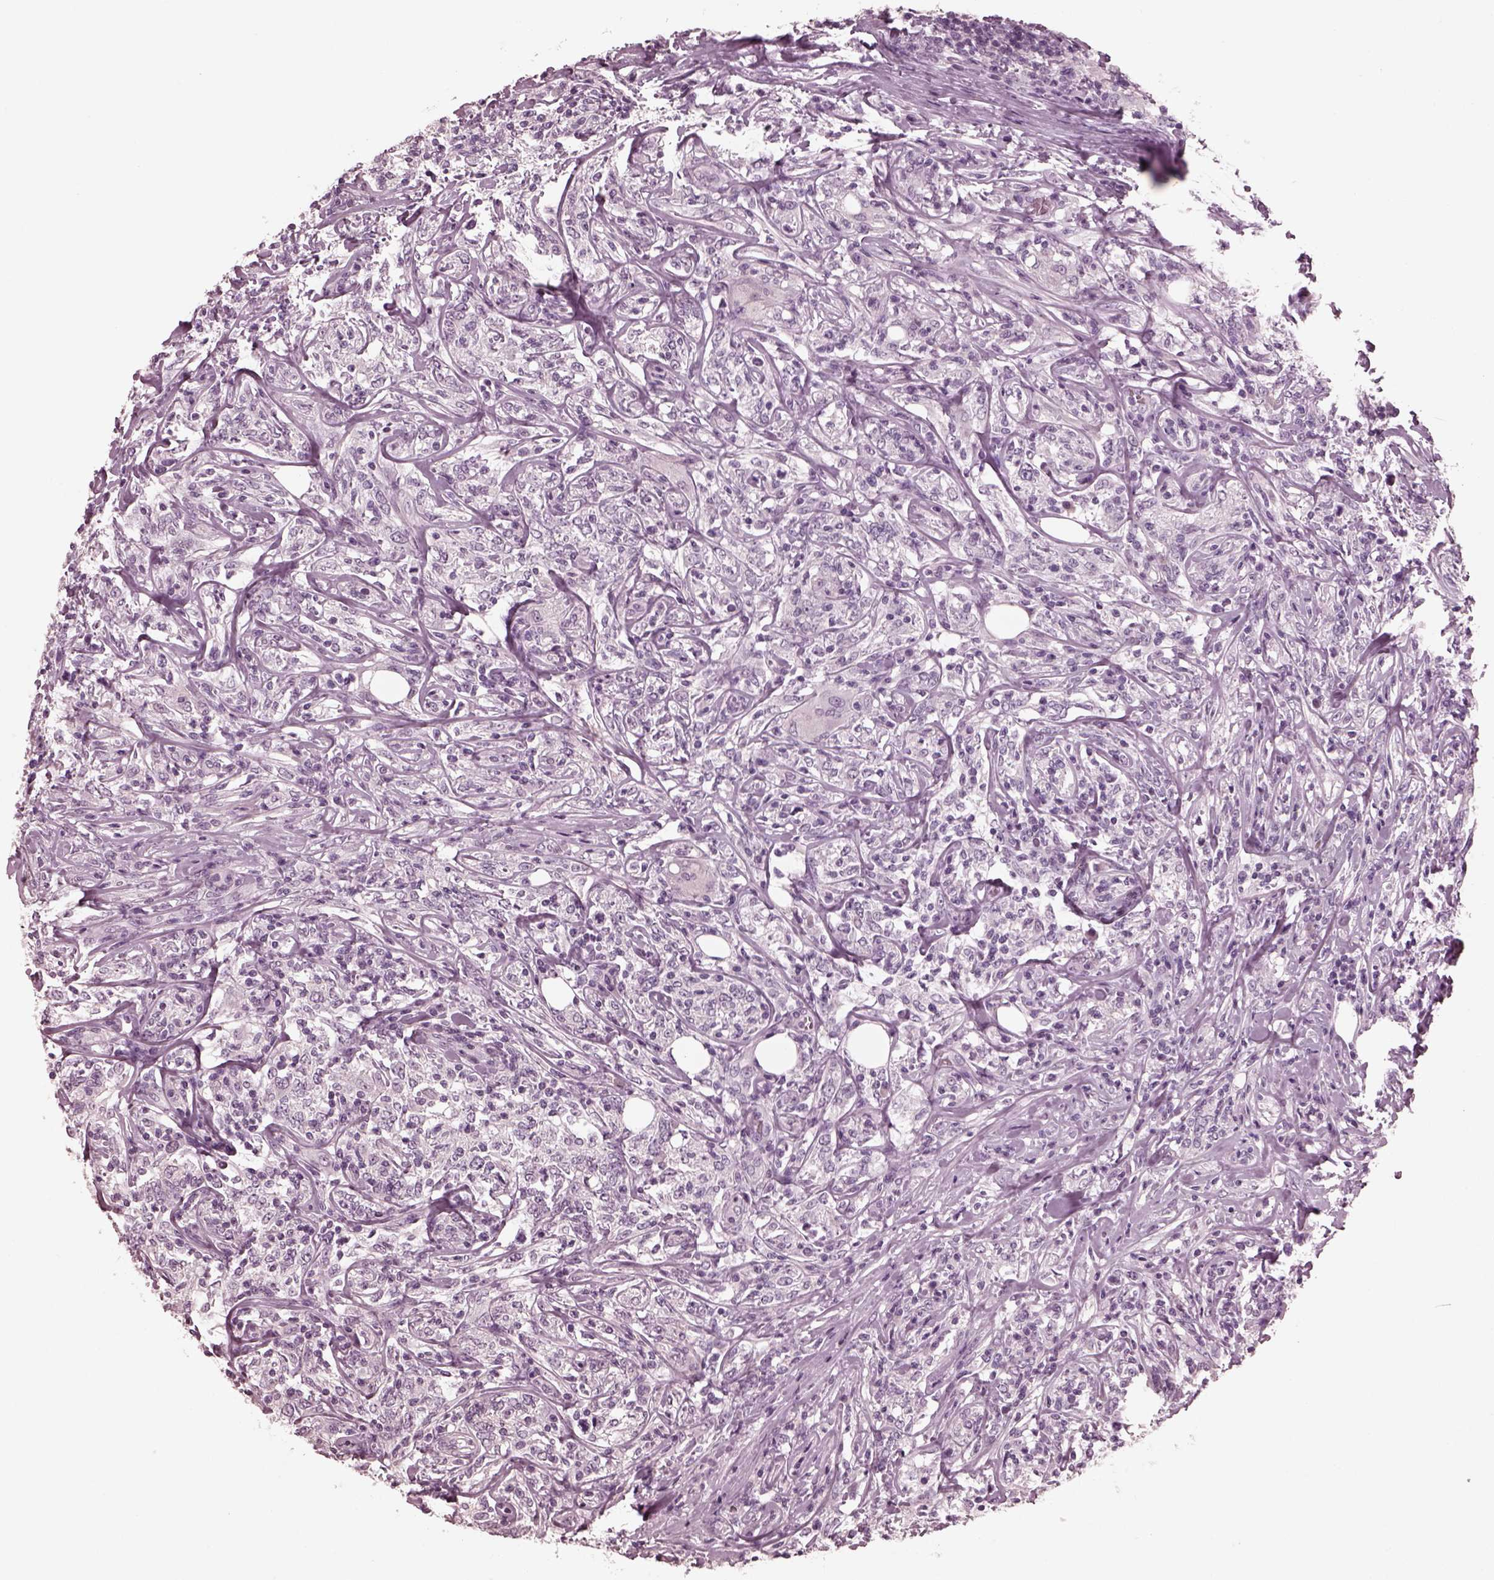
{"staining": {"intensity": "negative", "quantity": "none", "location": "none"}, "tissue": "lymphoma", "cell_type": "Tumor cells", "image_type": "cancer", "snomed": [{"axis": "morphology", "description": "Malignant lymphoma, non-Hodgkin's type, High grade"}, {"axis": "topography", "description": "Lymph node"}], "caption": "High power microscopy image of an immunohistochemistry (IHC) photomicrograph of malignant lymphoma, non-Hodgkin's type (high-grade), revealing no significant expression in tumor cells.", "gene": "CGA", "patient": {"sex": "female", "age": 84}}